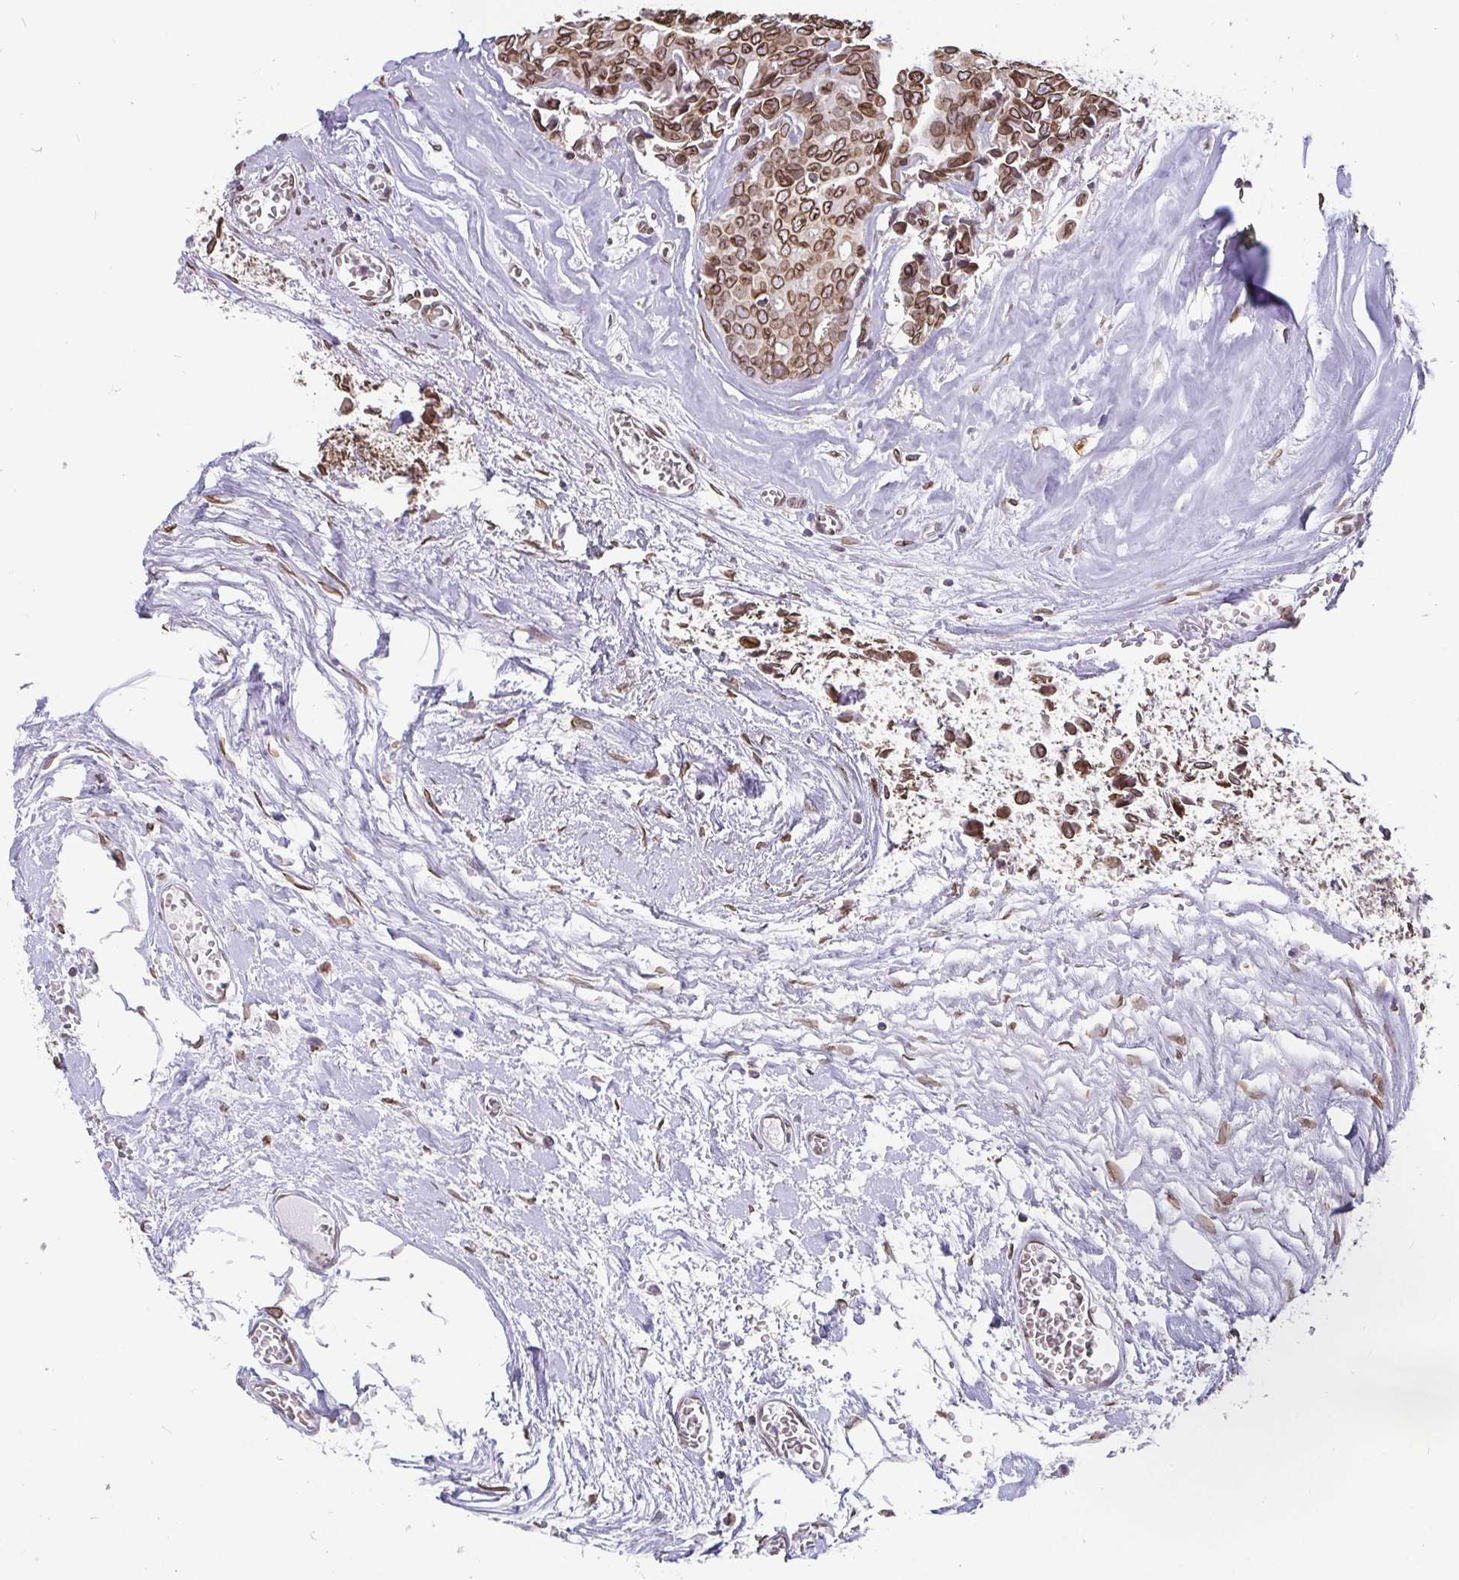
{"staining": {"intensity": "moderate", "quantity": ">75%", "location": "cytoplasmic/membranous,nuclear"}, "tissue": "breast cancer", "cell_type": "Tumor cells", "image_type": "cancer", "snomed": [{"axis": "morphology", "description": "Duct carcinoma"}, {"axis": "topography", "description": "Breast"}], "caption": "Breast intraductal carcinoma was stained to show a protein in brown. There is medium levels of moderate cytoplasmic/membranous and nuclear expression in approximately >75% of tumor cells.", "gene": "EMD", "patient": {"sex": "female", "age": 54}}